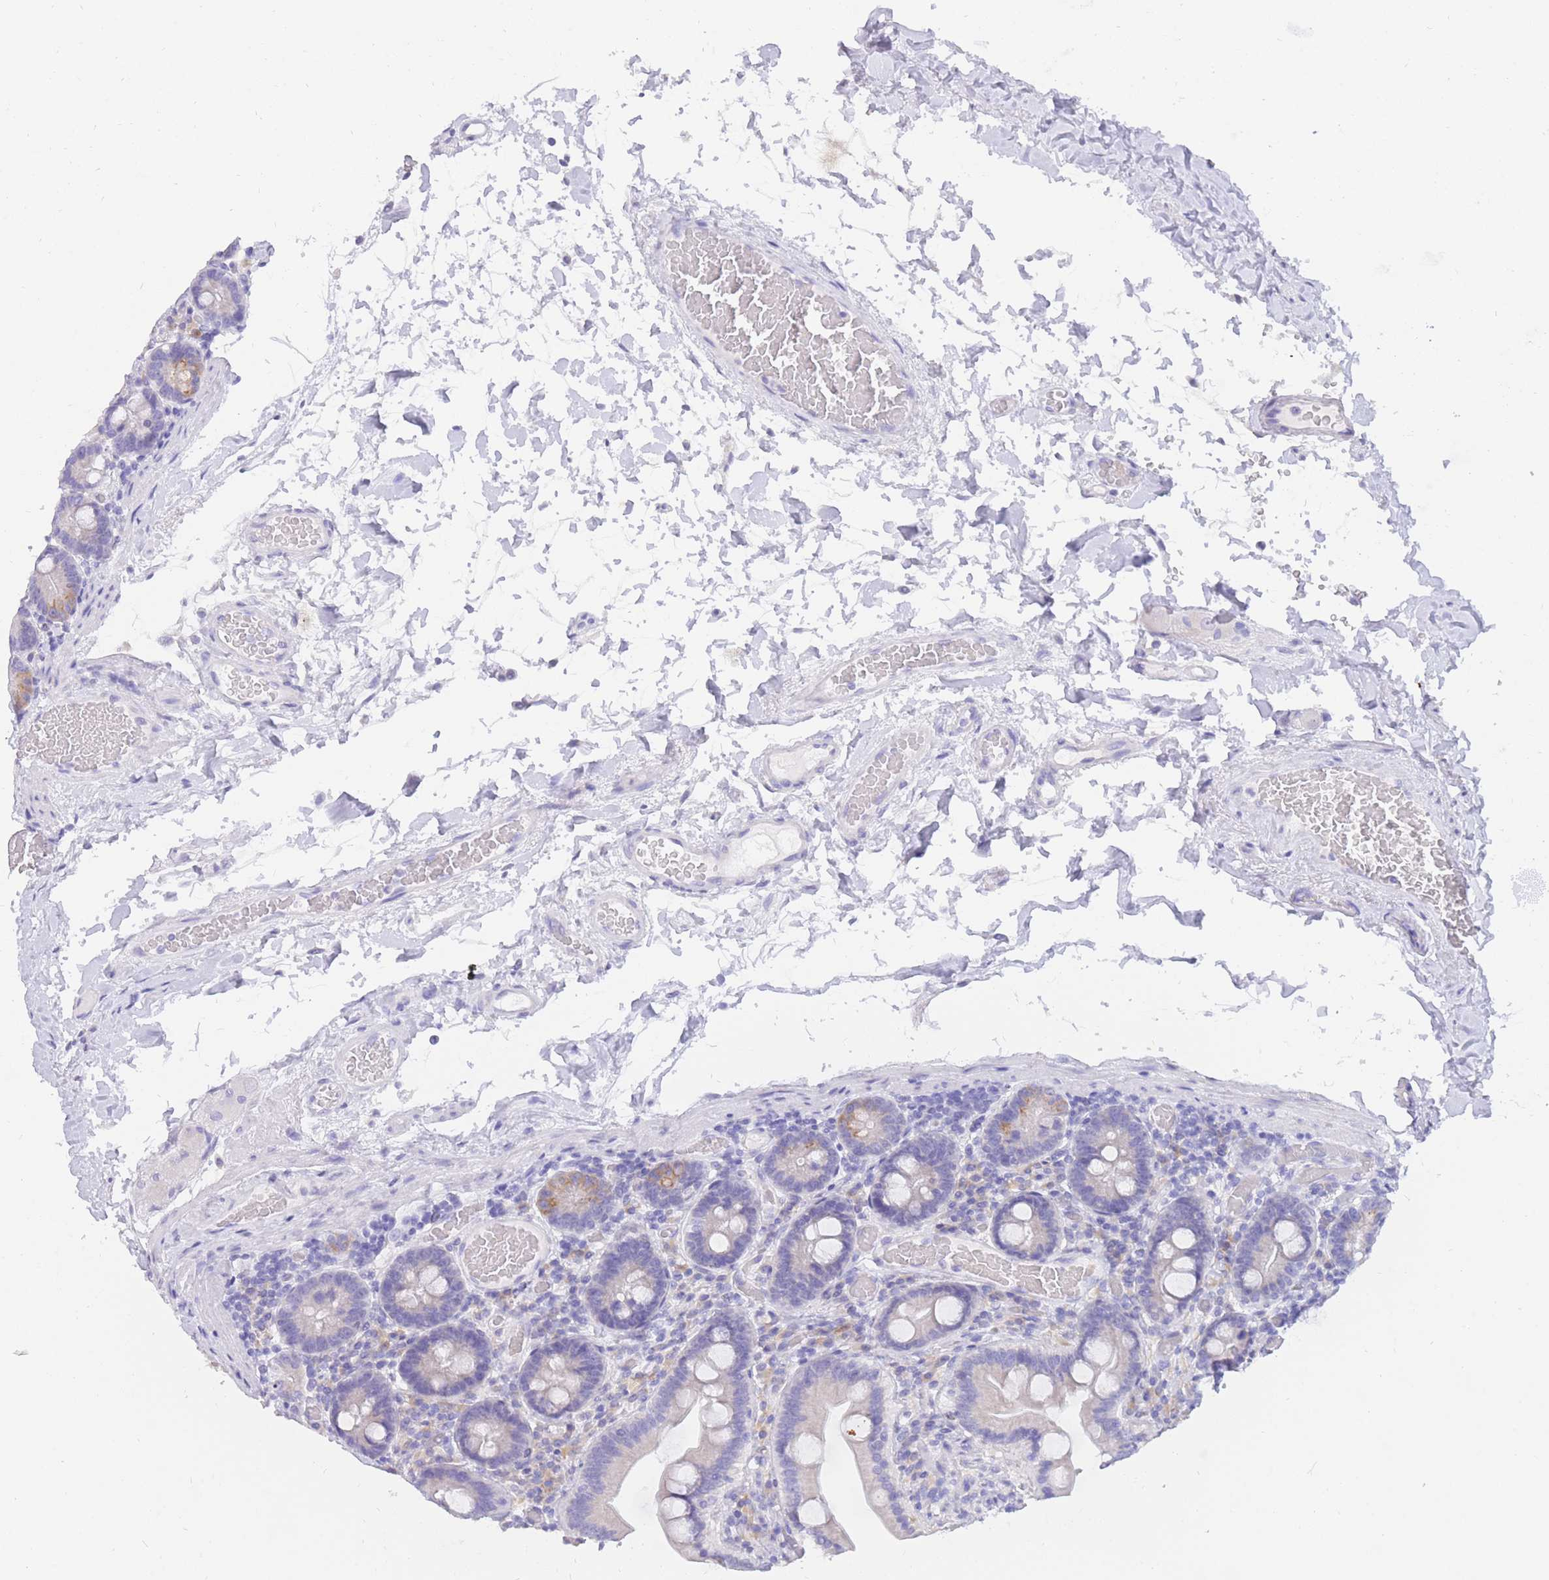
{"staining": {"intensity": "weak", "quantity": "<25%", "location": "cytoplasmic/membranous"}, "tissue": "duodenum", "cell_type": "Glandular cells", "image_type": "normal", "snomed": [{"axis": "morphology", "description": "Normal tissue, NOS"}, {"axis": "topography", "description": "Duodenum"}], "caption": "The photomicrograph shows no significant positivity in glandular cells of duodenum.", "gene": "SSUH2", "patient": {"sex": "male", "age": 55}}